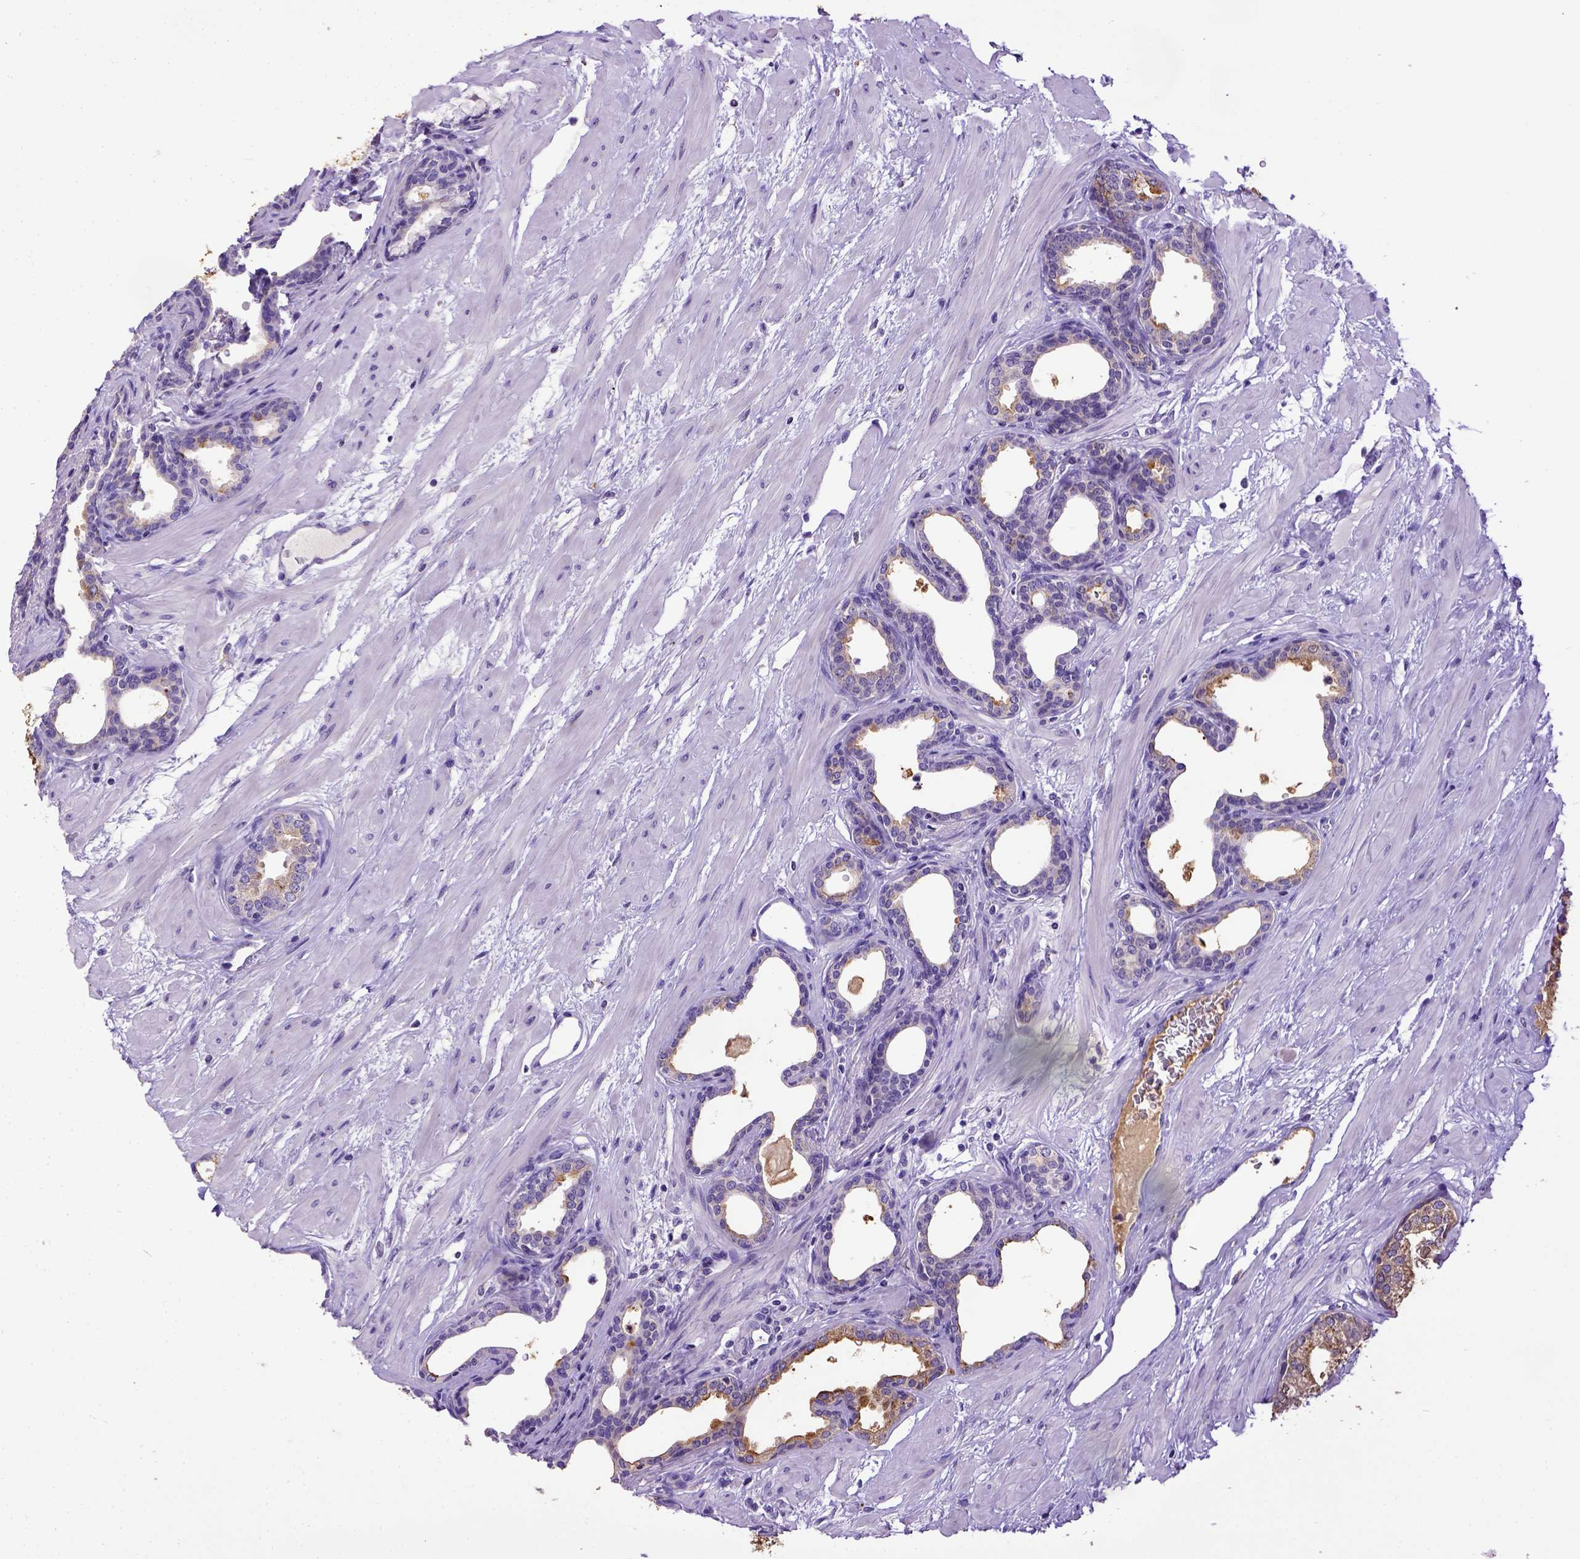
{"staining": {"intensity": "moderate", "quantity": "<25%", "location": "cytoplasmic/membranous"}, "tissue": "prostate", "cell_type": "Glandular cells", "image_type": "normal", "snomed": [{"axis": "morphology", "description": "Normal tissue, NOS"}, {"axis": "topography", "description": "Prostate"}], "caption": "Immunohistochemistry (IHC) image of normal human prostate stained for a protein (brown), which shows low levels of moderate cytoplasmic/membranous staining in approximately <25% of glandular cells.", "gene": "SPEF1", "patient": {"sex": "male", "age": 37}}